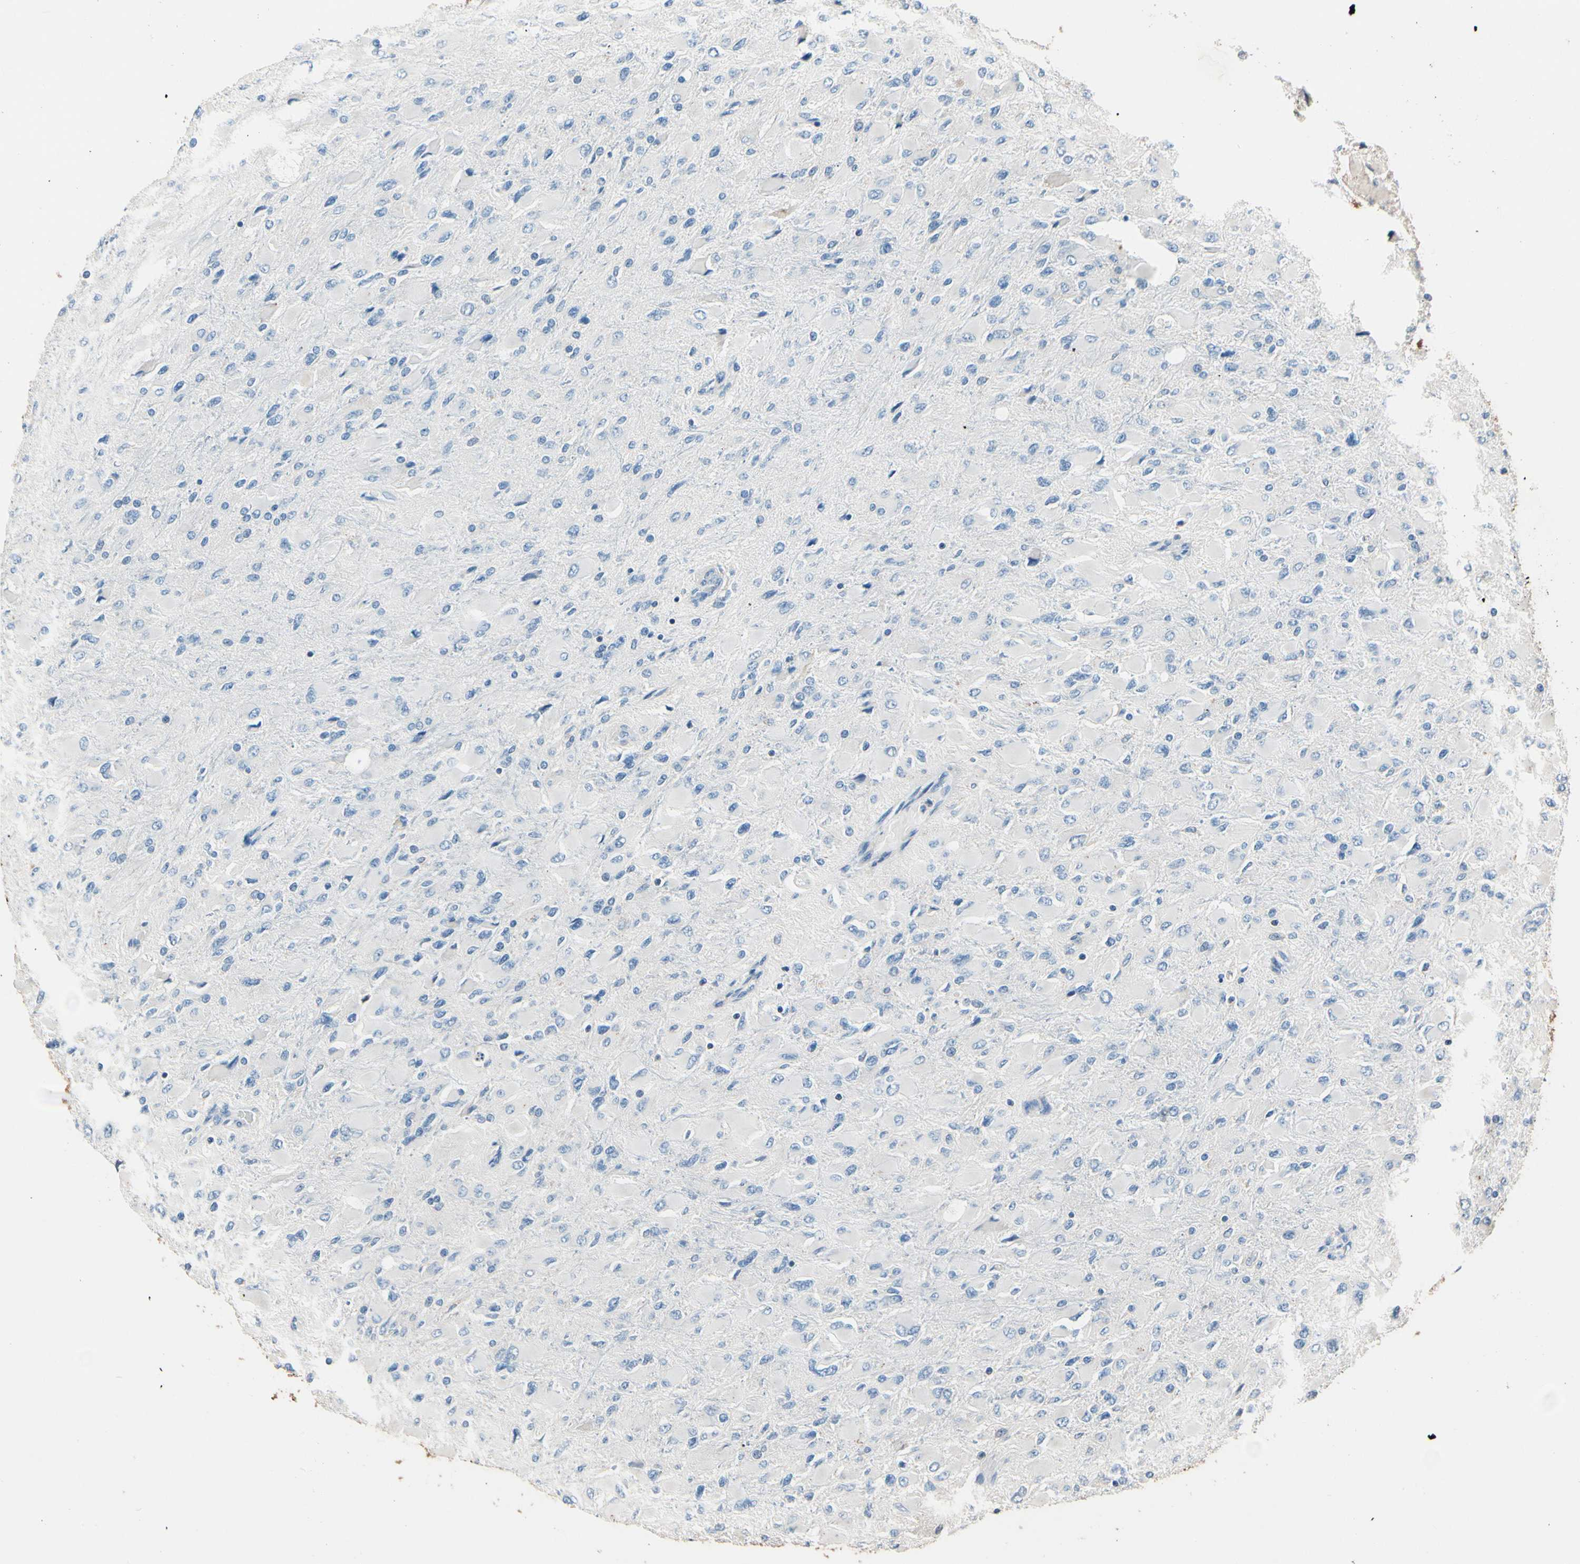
{"staining": {"intensity": "negative", "quantity": "none", "location": "none"}, "tissue": "glioma", "cell_type": "Tumor cells", "image_type": "cancer", "snomed": [{"axis": "morphology", "description": "Glioma, malignant, High grade"}, {"axis": "topography", "description": "Cerebral cortex"}], "caption": "Micrograph shows no significant protein expression in tumor cells of glioma.", "gene": "TMEM176A", "patient": {"sex": "female", "age": 36}}